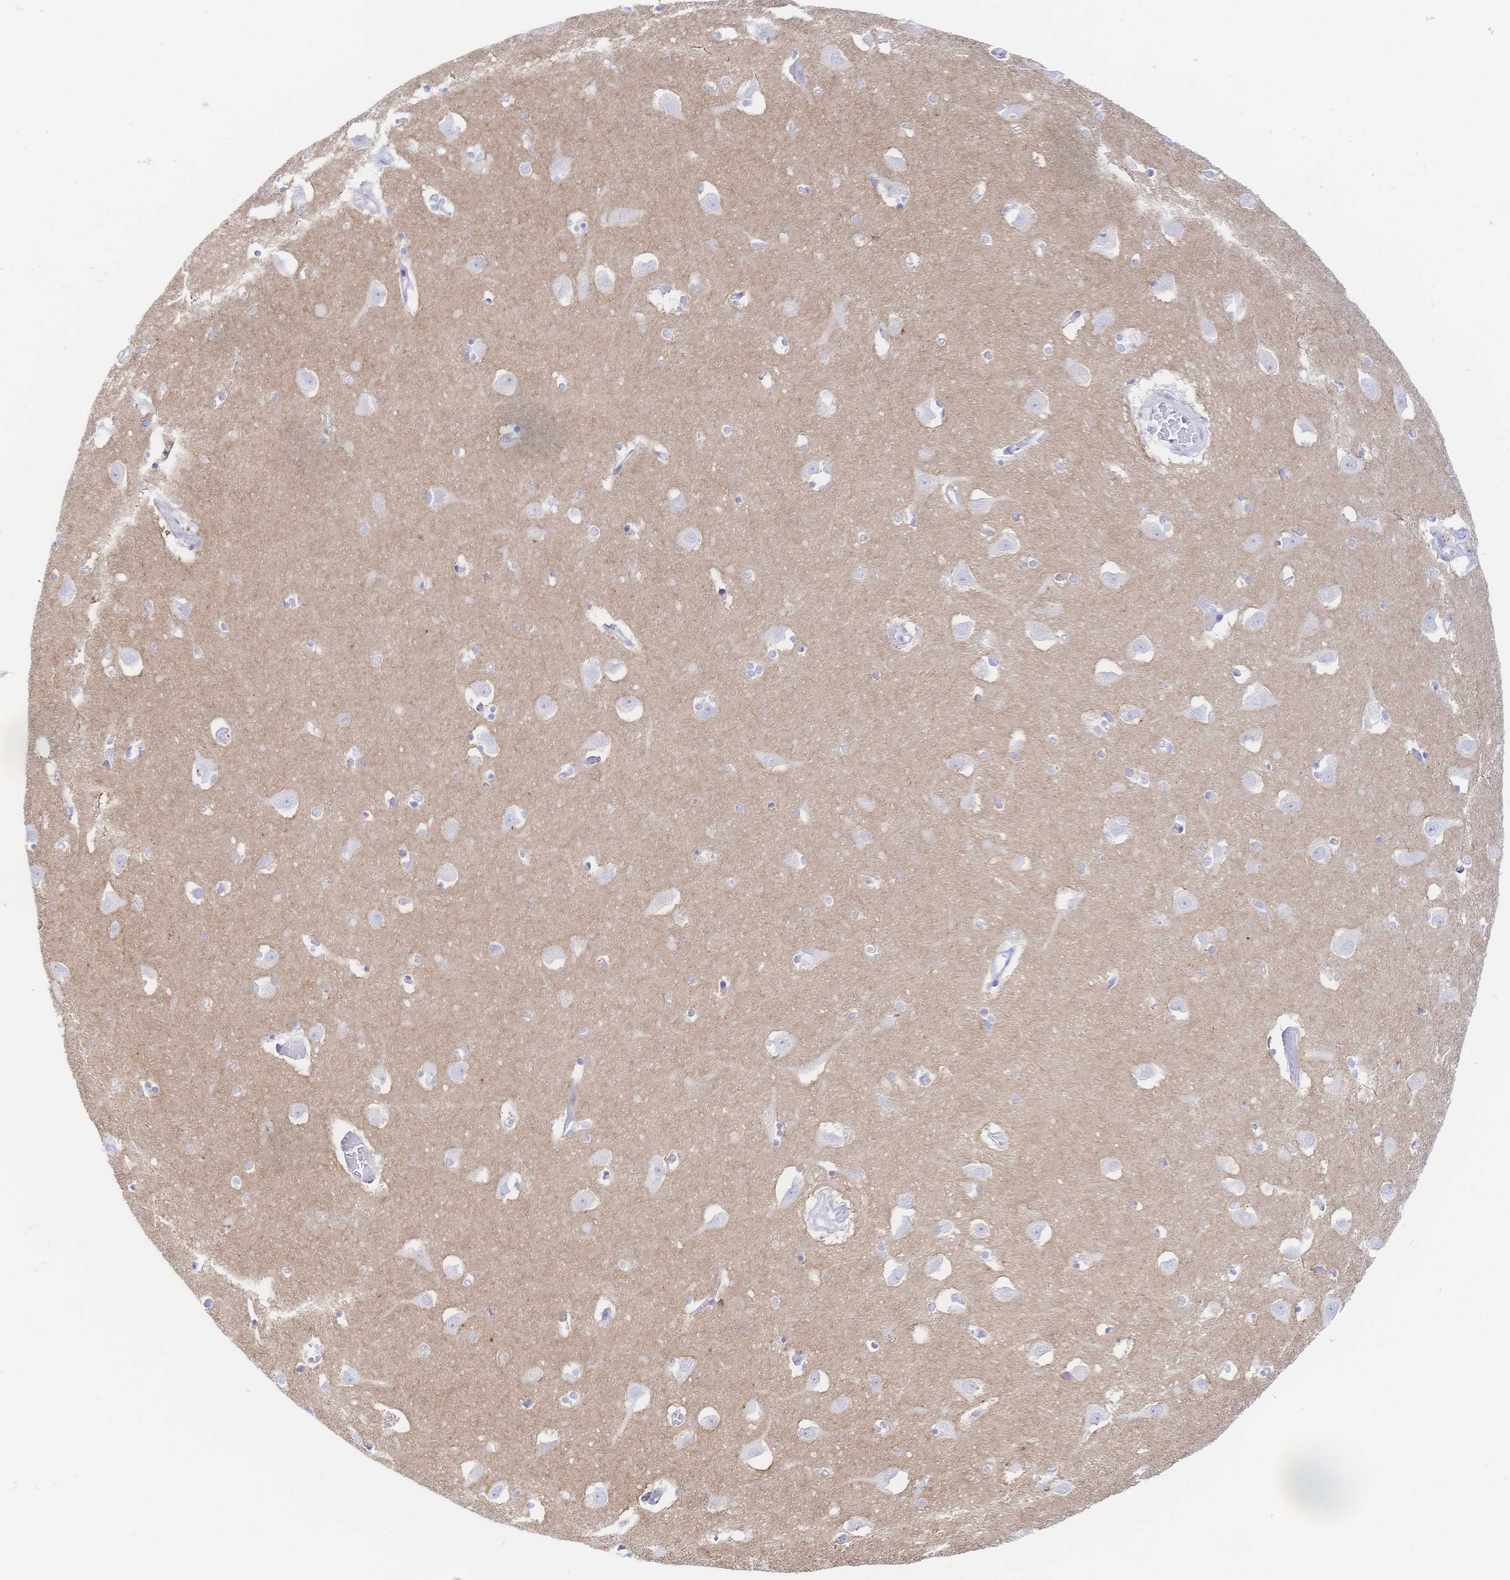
{"staining": {"intensity": "negative", "quantity": "none", "location": "none"}, "tissue": "caudate", "cell_type": "Glial cells", "image_type": "normal", "snomed": [{"axis": "morphology", "description": "Normal tissue, NOS"}, {"axis": "topography", "description": "Lateral ventricle wall"}, {"axis": "topography", "description": "Hippocampus"}], "caption": "Unremarkable caudate was stained to show a protein in brown. There is no significant expression in glial cells.", "gene": "KCNH6", "patient": {"sex": "female", "age": 63}}